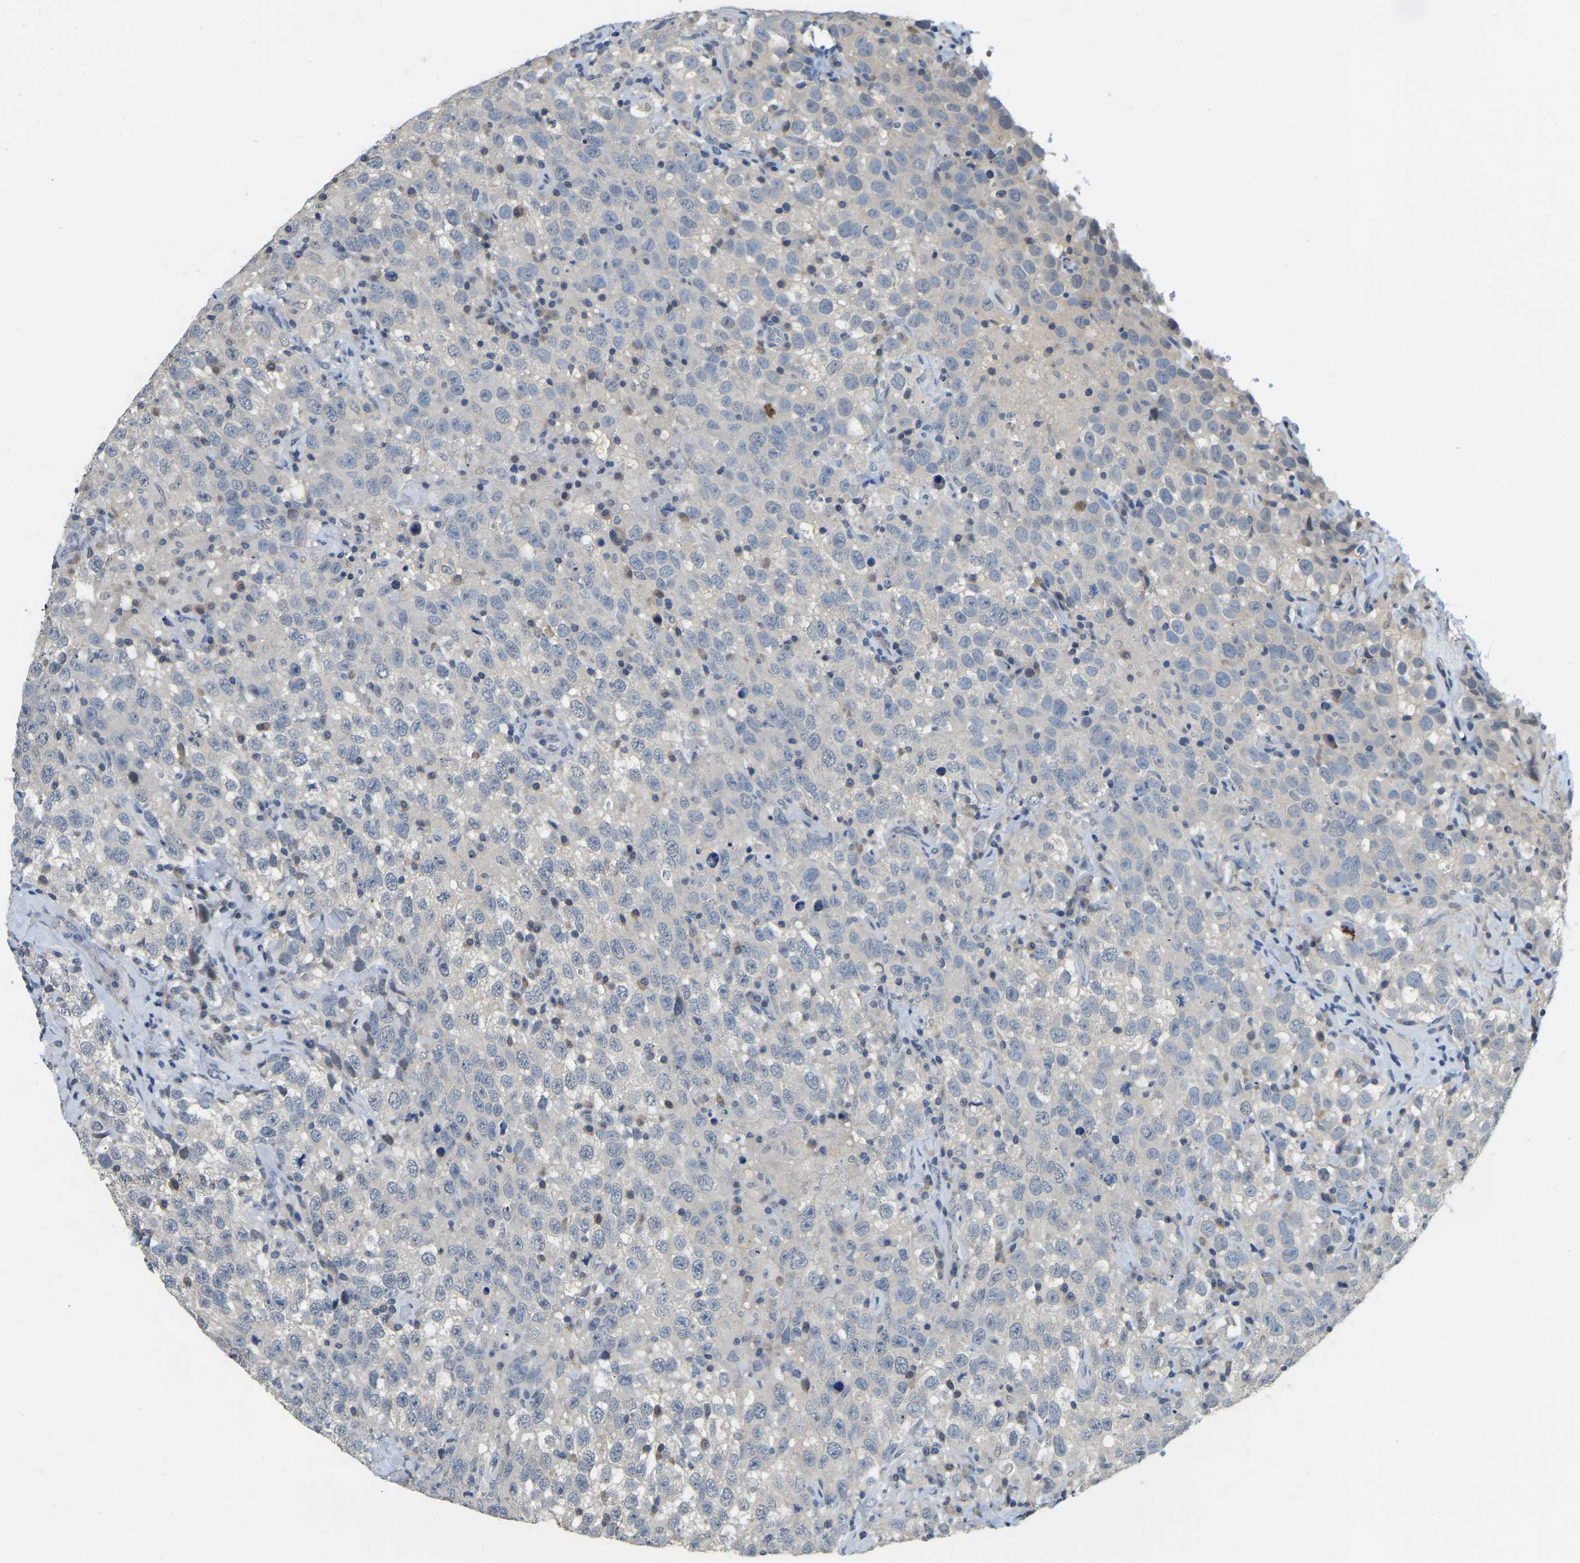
{"staining": {"intensity": "negative", "quantity": "none", "location": "none"}, "tissue": "testis cancer", "cell_type": "Tumor cells", "image_type": "cancer", "snomed": [{"axis": "morphology", "description": "Seminoma, NOS"}, {"axis": "topography", "description": "Testis"}], "caption": "Testis seminoma stained for a protein using IHC displays no expression tumor cells.", "gene": "AHNAK", "patient": {"sex": "male", "age": 41}}